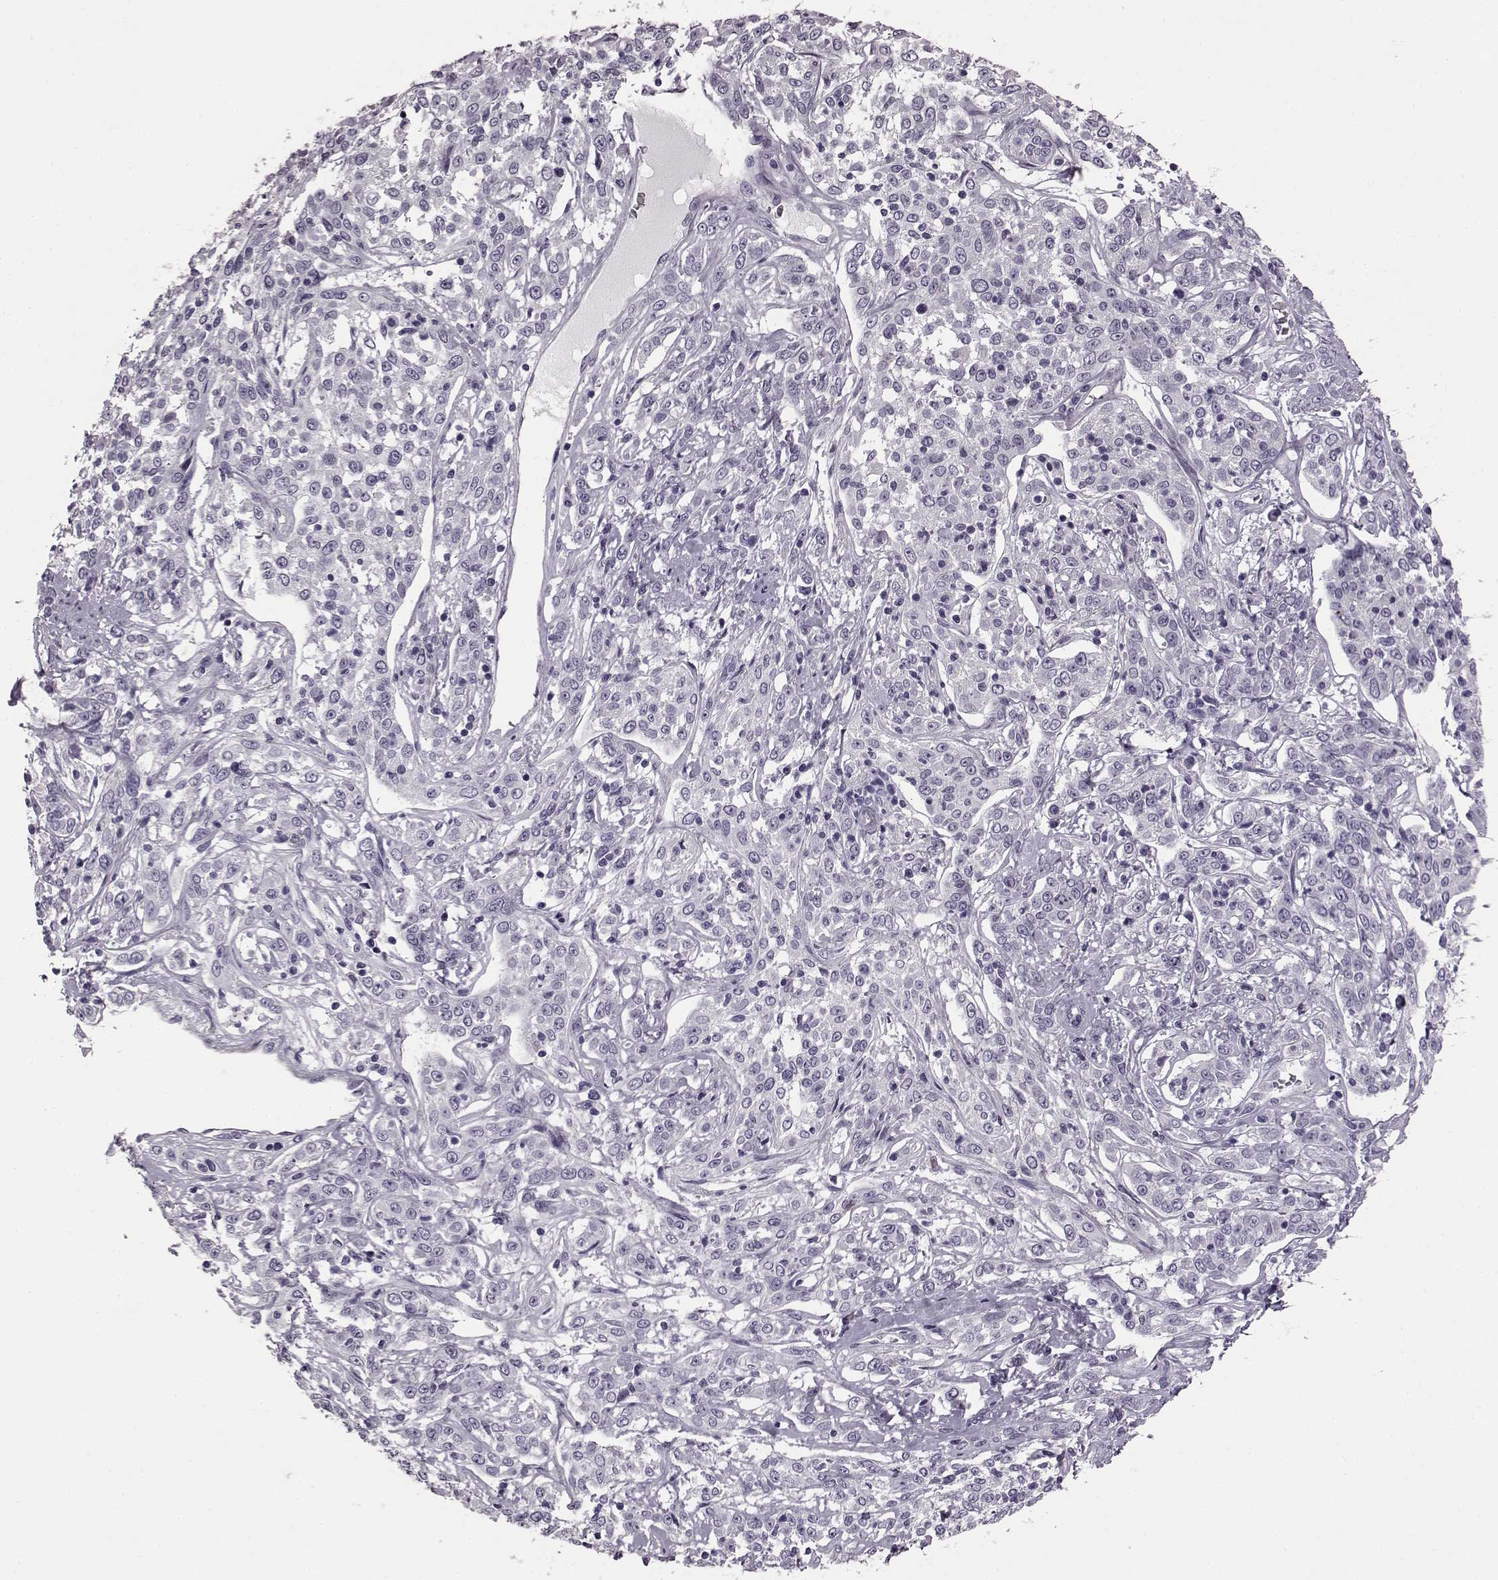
{"staining": {"intensity": "negative", "quantity": "none", "location": "none"}, "tissue": "cervical cancer", "cell_type": "Tumor cells", "image_type": "cancer", "snomed": [{"axis": "morphology", "description": "Adenocarcinoma, NOS"}, {"axis": "topography", "description": "Cervix"}], "caption": "An immunohistochemistry (IHC) image of cervical cancer is shown. There is no staining in tumor cells of cervical cancer.", "gene": "SNTG1", "patient": {"sex": "female", "age": 40}}